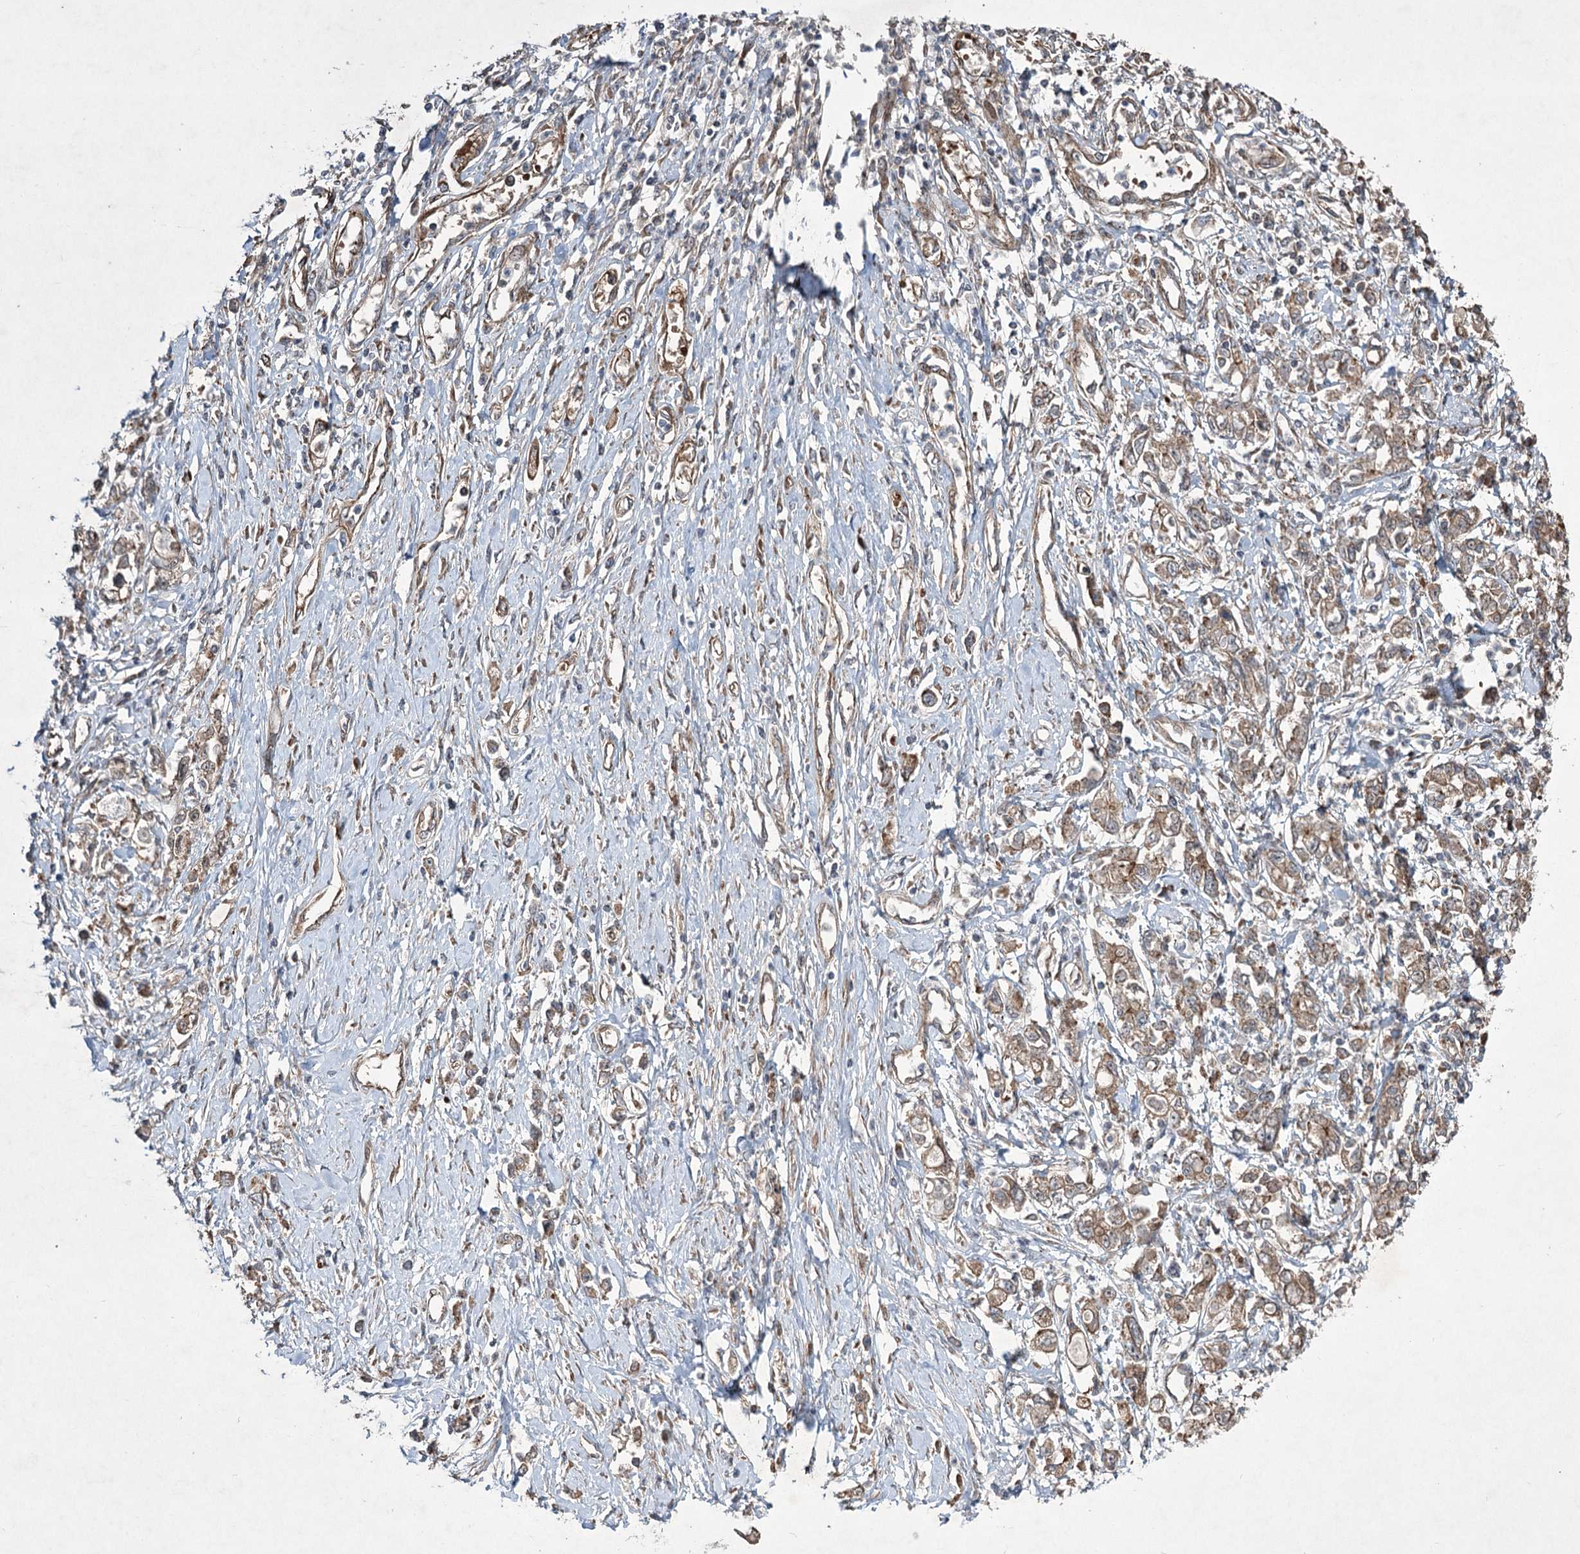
{"staining": {"intensity": "weak", "quantity": "25%-75%", "location": "cytoplasmic/membranous"}, "tissue": "stomach cancer", "cell_type": "Tumor cells", "image_type": "cancer", "snomed": [{"axis": "morphology", "description": "Adenocarcinoma, NOS"}, {"axis": "topography", "description": "Stomach"}], "caption": "About 25%-75% of tumor cells in stomach adenocarcinoma display weak cytoplasmic/membranous protein expression as visualized by brown immunohistochemical staining.", "gene": "SERINC5", "patient": {"sex": "female", "age": 76}}